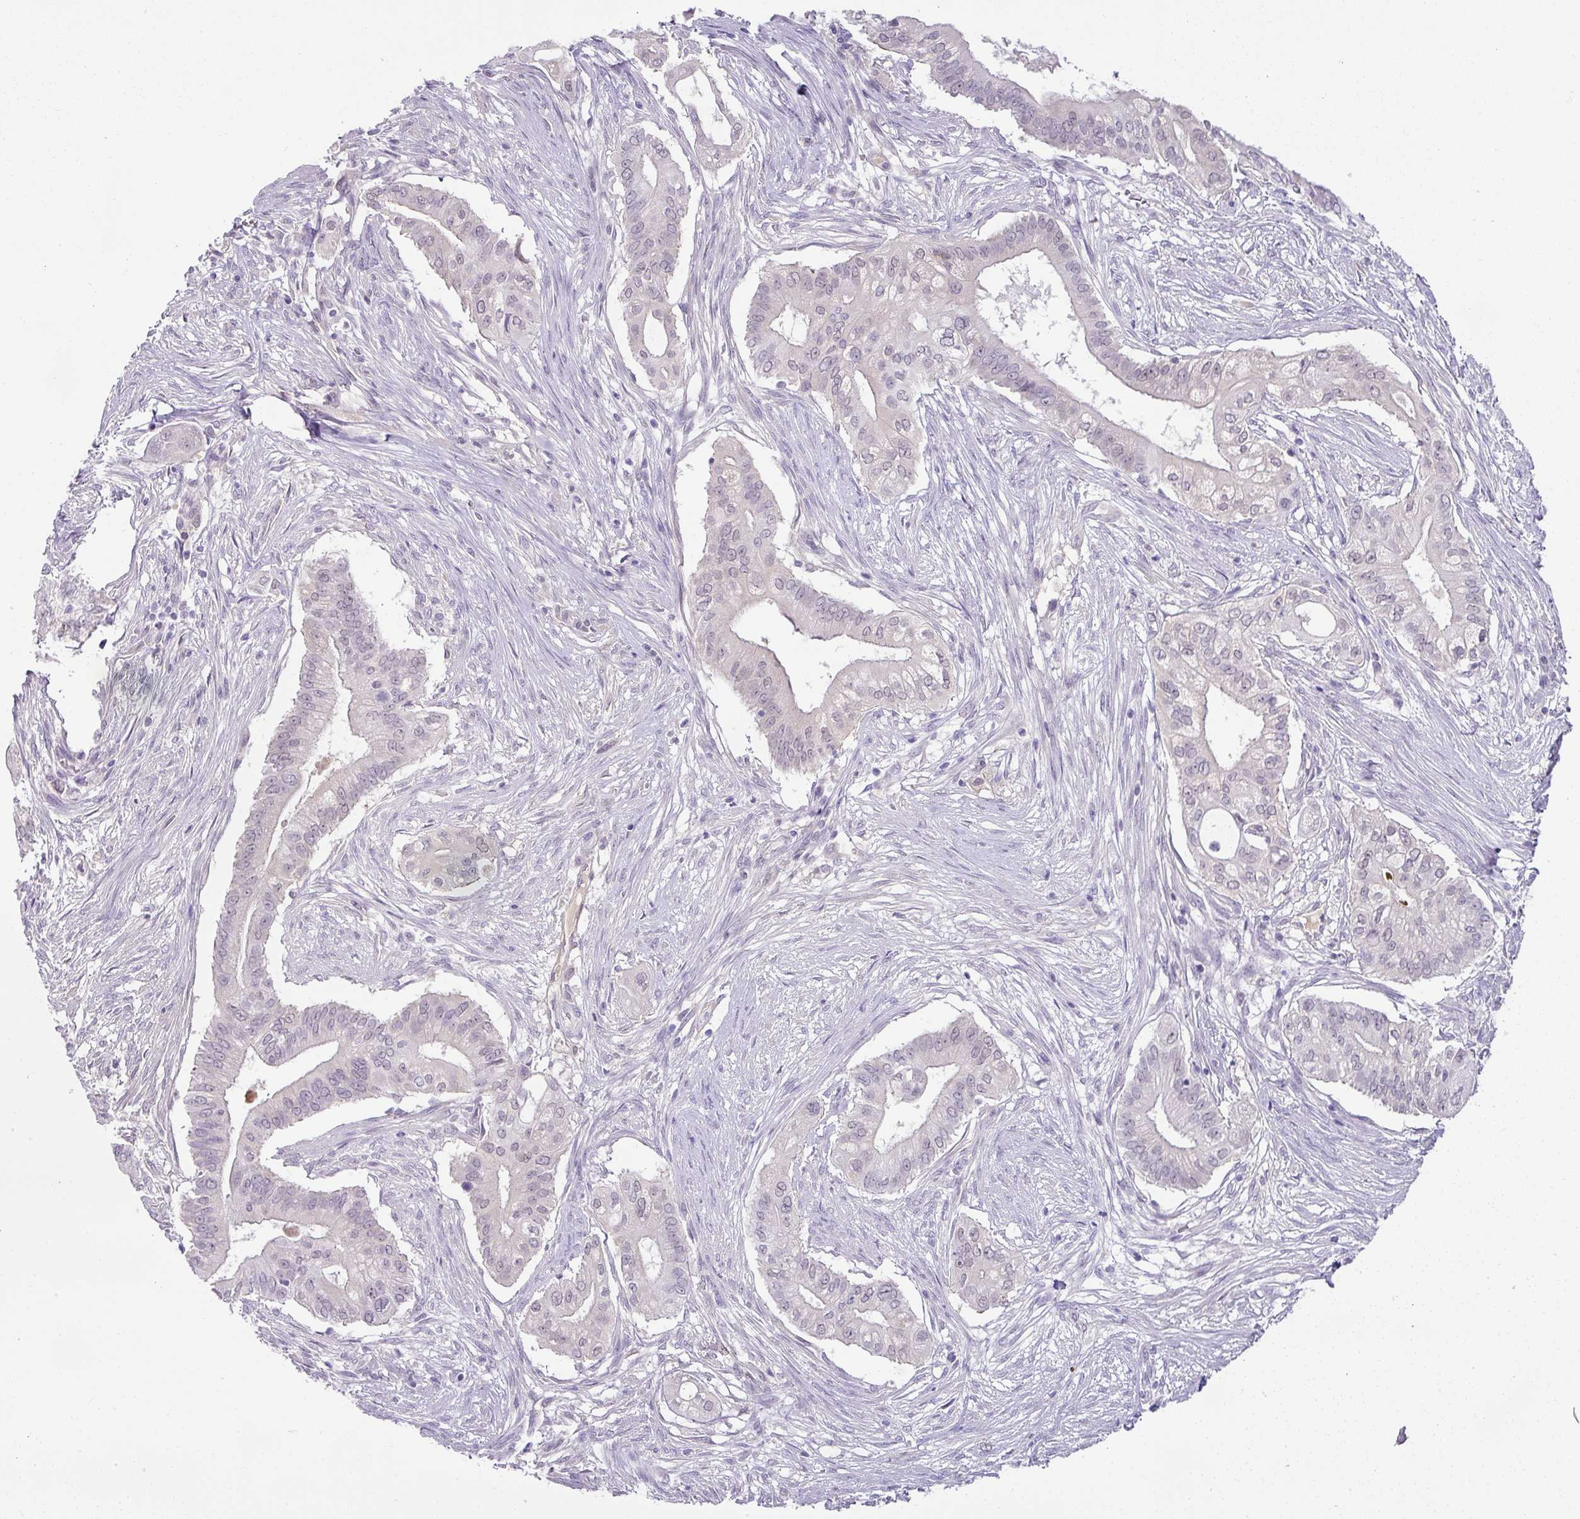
{"staining": {"intensity": "negative", "quantity": "none", "location": "none"}, "tissue": "pancreatic cancer", "cell_type": "Tumor cells", "image_type": "cancer", "snomed": [{"axis": "morphology", "description": "Adenocarcinoma, NOS"}, {"axis": "topography", "description": "Pancreas"}], "caption": "There is no significant positivity in tumor cells of pancreatic cancer.", "gene": "FGF17", "patient": {"sex": "female", "age": 68}}